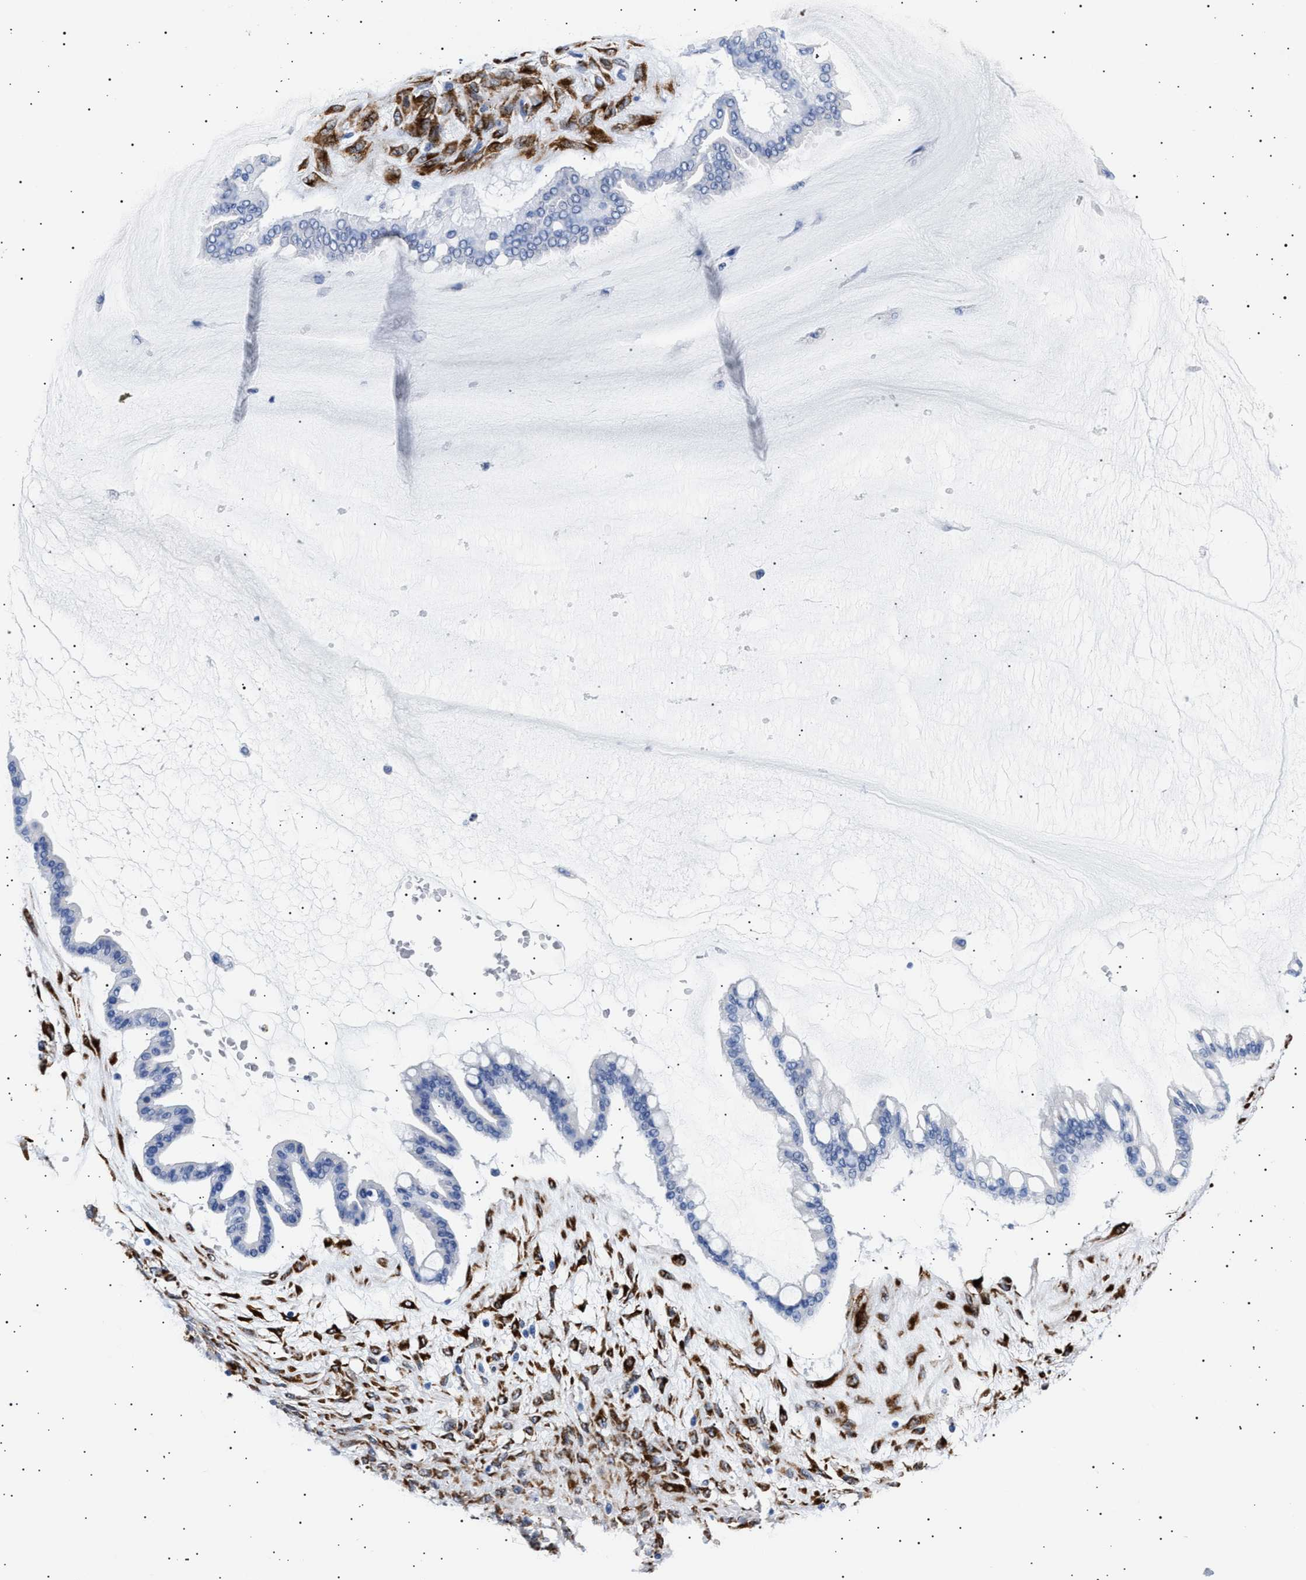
{"staining": {"intensity": "negative", "quantity": "none", "location": "none"}, "tissue": "ovarian cancer", "cell_type": "Tumor cells", "image_type": "cancer", "snomed": [{"axis": "morphology", "description": "Cystadenocarcinoma, mucinous, NOS"}, {"axis": "topography", "description": "Ovary"}], "caption": "DAB (3,3'-diaminobenzidine) immunohistochemical staining of human ovarian cancer shows no significant staining in tumor cells.", "gene": "HEMGN", "patient": {"sex": "female", "age": 73}}